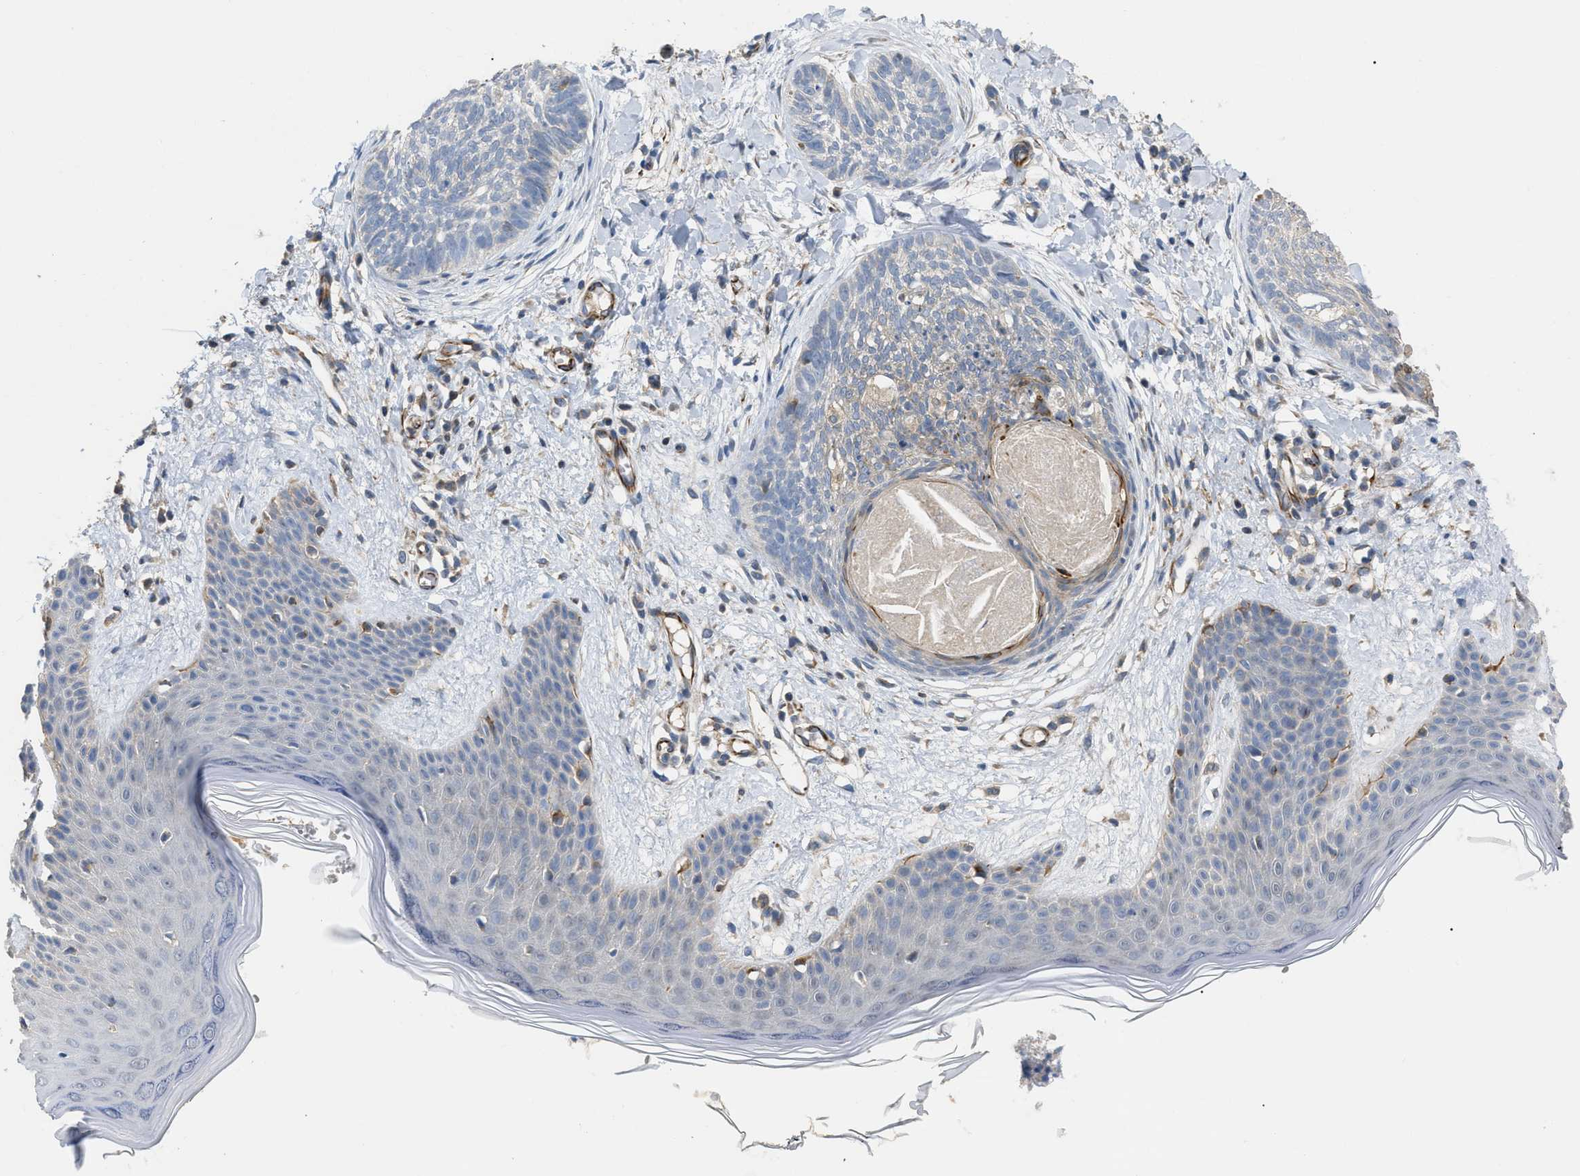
{"staining": {"intensity": "negative", "quantity": "none", "location": "none"}, "tissue": "skin cancer", "cell_type": "Tumor cells", "image_type": "cancer", "snomed": [{"axis": "morphology", "description": "Basal cell carcinoma"}, {"axis": "topography", "description": "Skin"}], "caption": "High magnification brightfield microscopy of skin basal cell carcinoma stained with DAB (3,3'-diaminobenzidine) (brown) and counterstained with hematoxylin (blue): tumor cells show no significant staining.", "gene": "DHX58", "patient": {"sex": "female", "age": 59}}